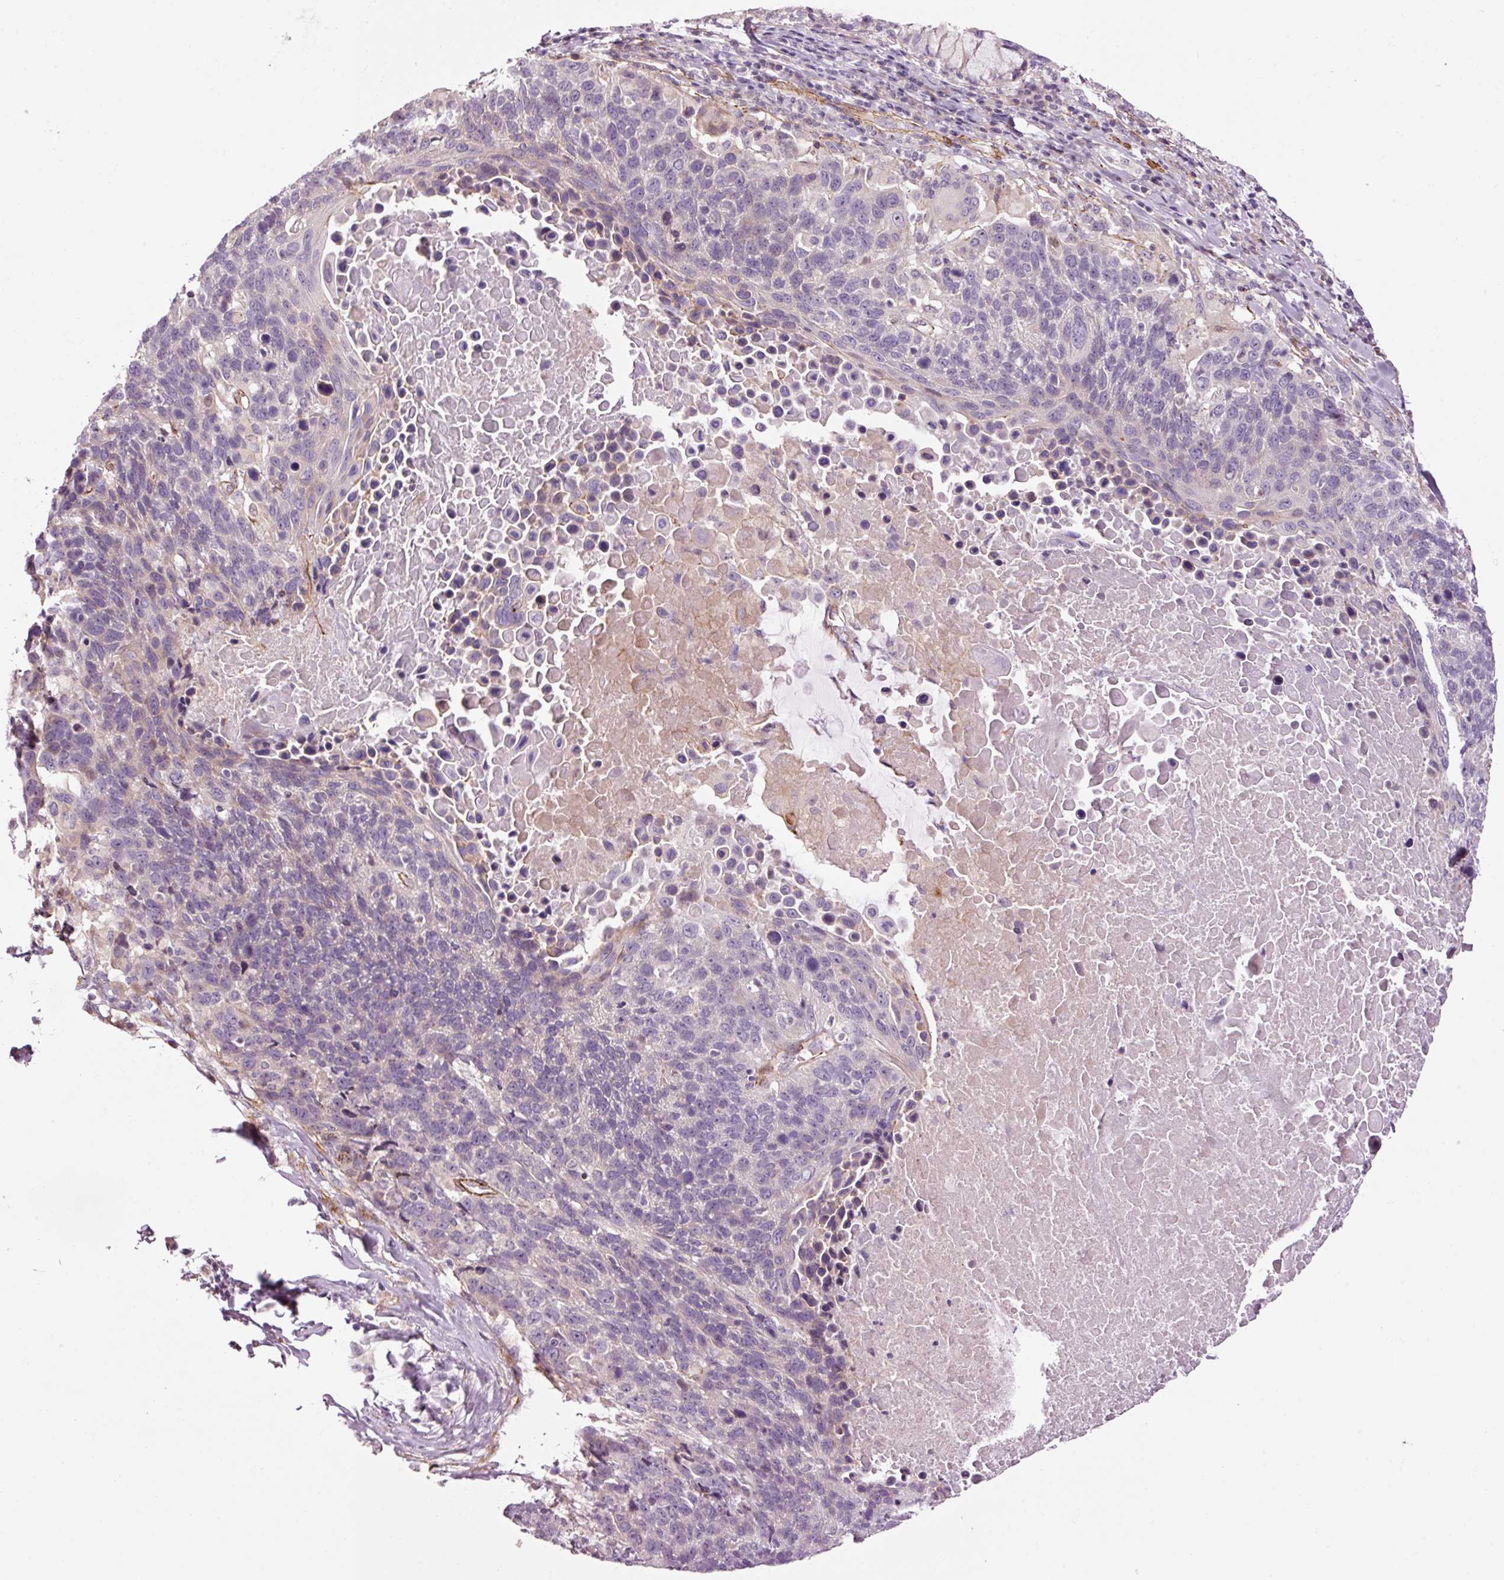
{"staining": {"intensity": "negative", "quantity": "none", "location": "none"}, "tissue": "lung cancer", "cell_type": "Tumor cells", "image_type": "cancer", "snomed": [{"axis": "morphology", "description": "Squamous cell carcinoma, NOS"}, {"axis": "topography", "description": "Lung"}], "caption": "Photomicrograph shows no significant protein staining in tumor cells of squamous cell carcinoma (lung).", "gene": "ANKRD20A1", "patient": {"sex": "male", "age": 66}}